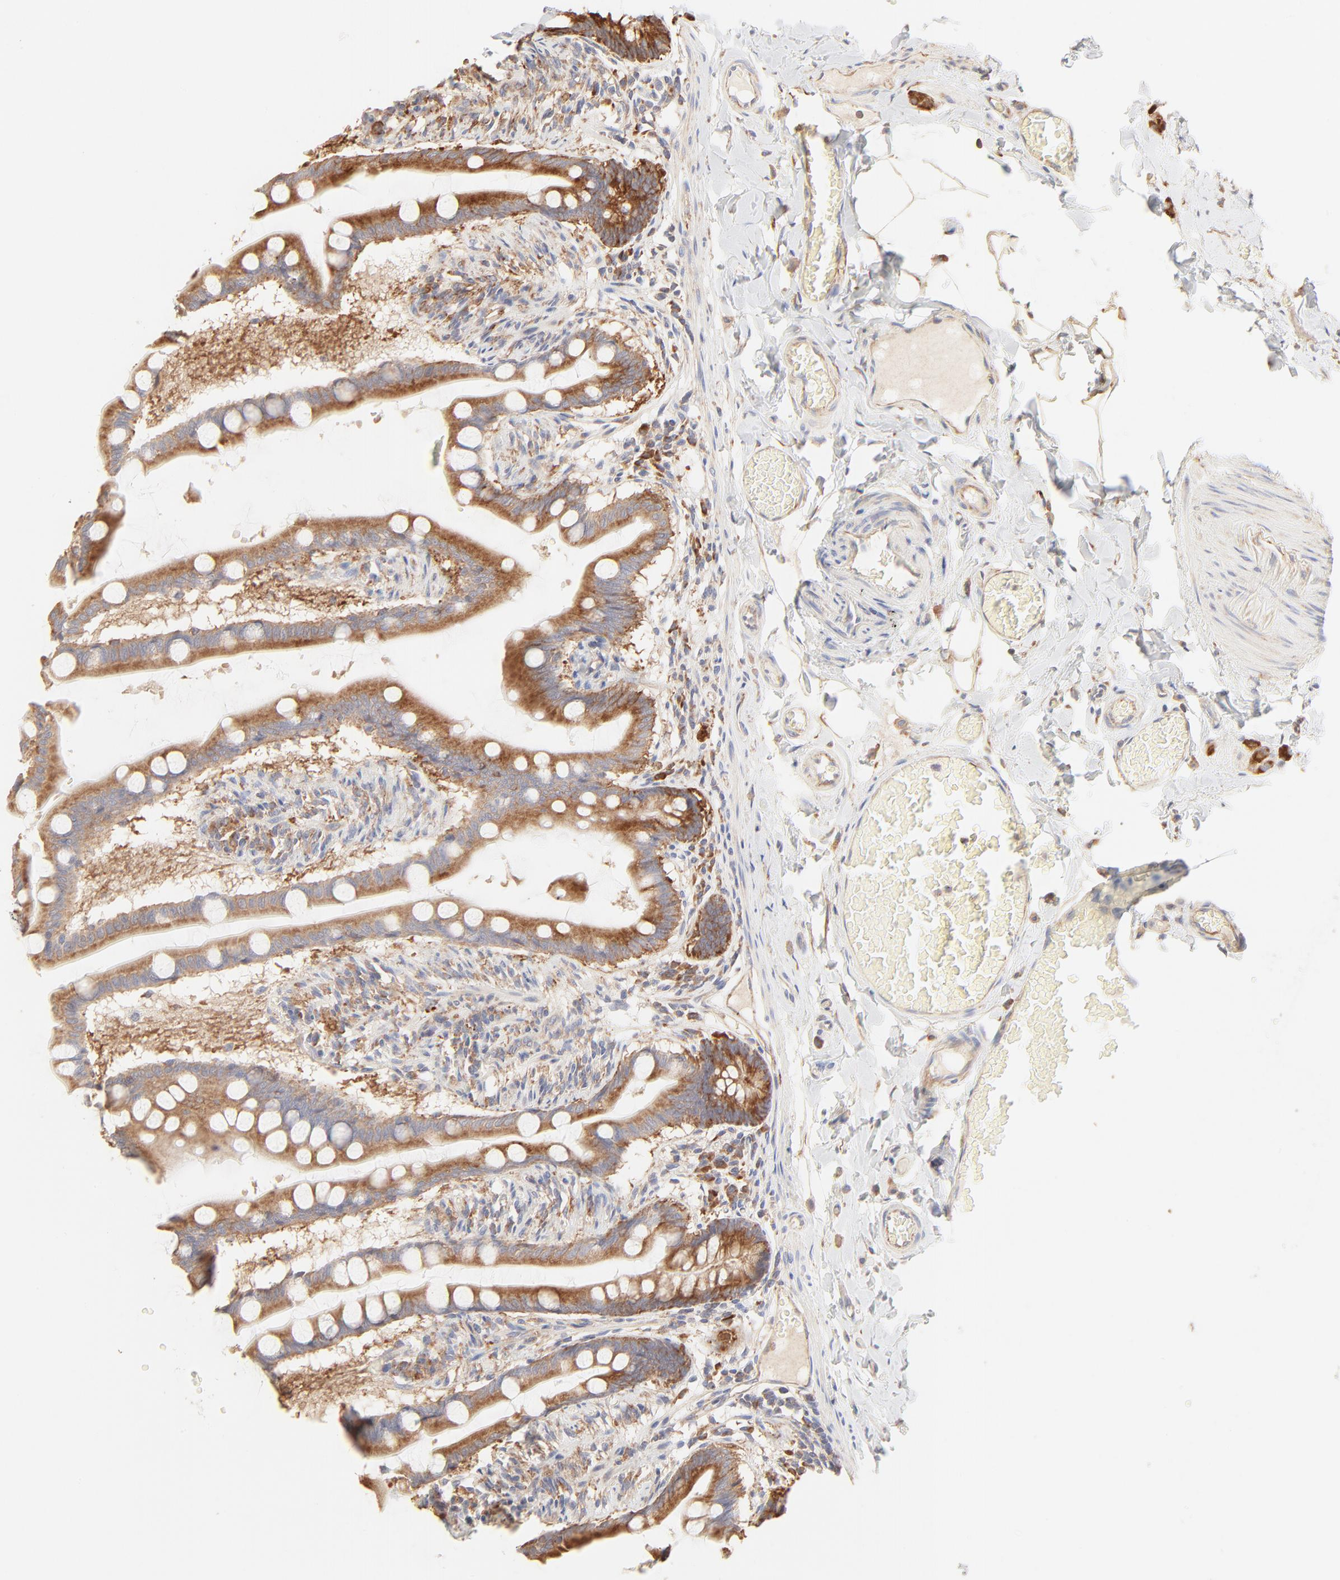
{"staining": {"intensity": "moderate", "quantity": ">75%", "location": "cytoplasmic/membranous"}, "tissue": "small intestine", "cell_type": "Glandular cells", "image_type": "normal", "snomed": [{"axis": "morphology", "description": "Normal tissue, NOS"}, {"axis": "topography", "description": "Small intestine"}], "caption": "Protein expression analysis of benign small intestine demonstrates moderate cytoplasmic/membranous expression in about >75% of glandular cells.", "gene": "RPS20", "patient": {"sex": "male", "age": 41}}